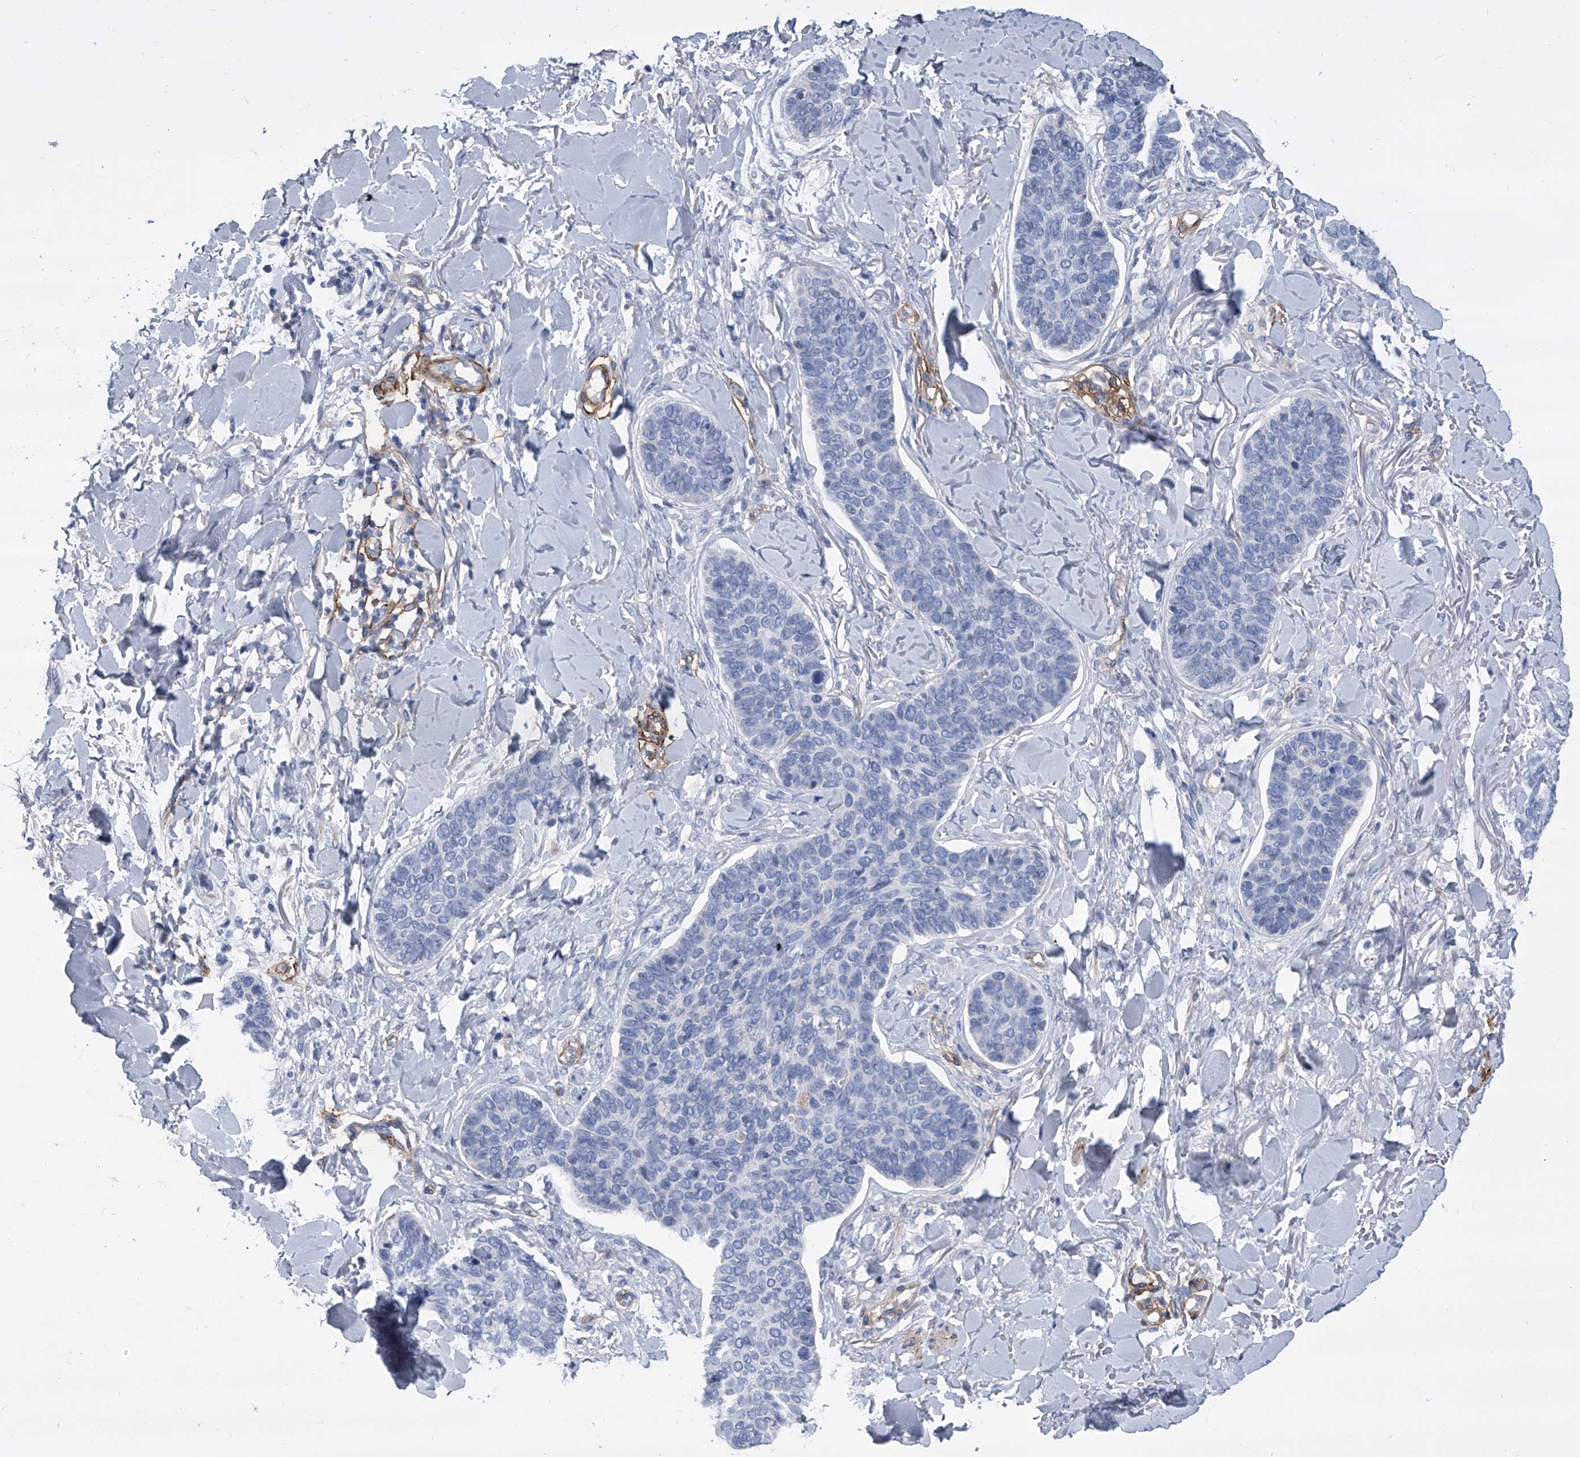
{"staining": {"intensity": "negative", "quantity": "none", "location": "none"}, "tissue": "skin cancer", "cell_type": "Tumor cells", "image_type": "cancer", "snomed": [{"axis": "morphology", "description": "Basal cell carcinoma"}, {"axis": "topography", "description": "Skin"}], "caption": "DAB immunohistochemical staining of human skin basal cell carcinoma reveals no significant expression in tumor cells. (Brightfield microscopy of DAB immunohistochemistry at high magnification).", "gene": "ALG14", "patient": {"sex": "male", "age": 85}}